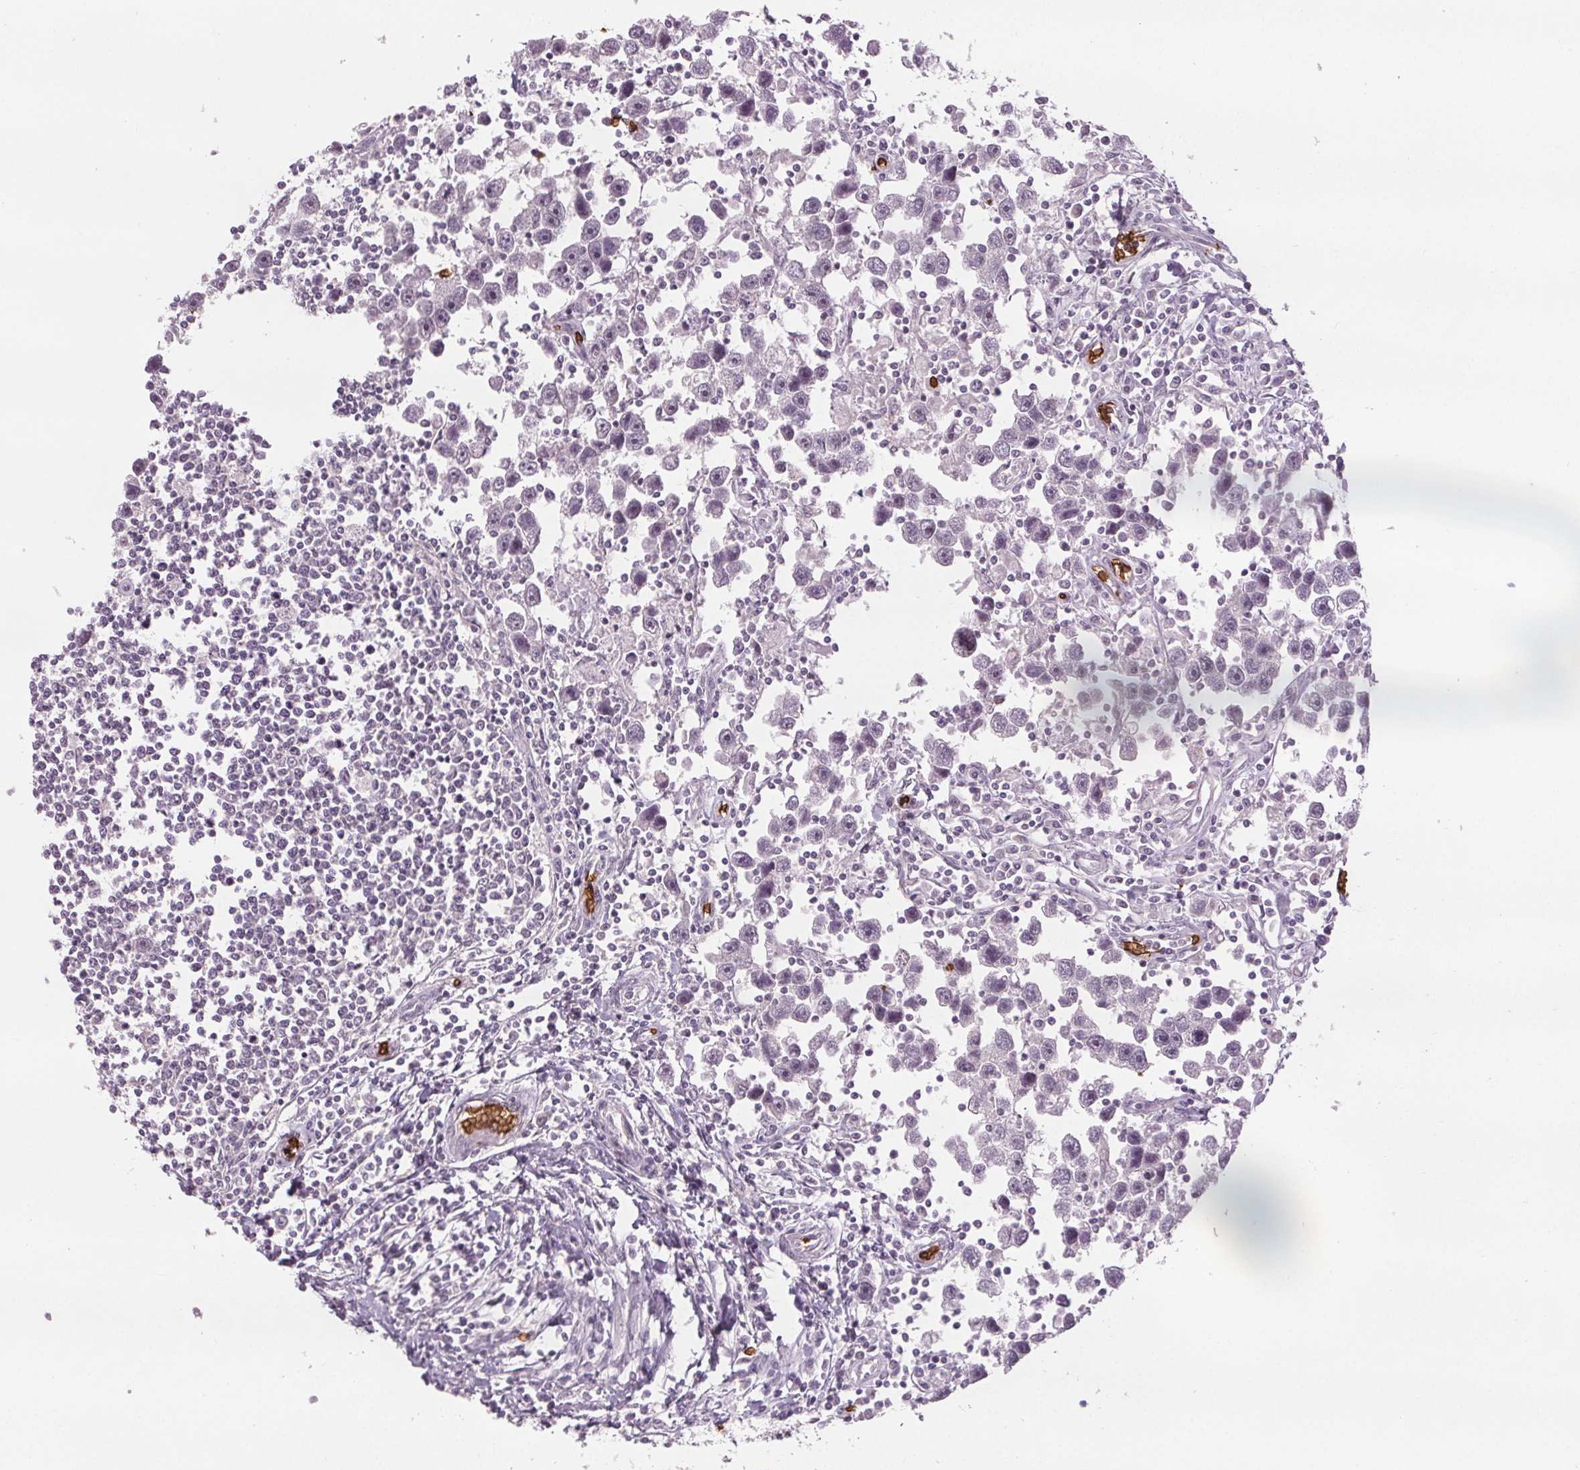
{"staining": {"intensity": "negative", "quantity": "none", "location": "none"}, "tissue": "testis cancer", "cell_type": "Tumor cells", "image_type": "cancer", "snomed": [{"axis": "morphology", "description": "Seminoma, NOS"}, {"axis": "topography", "description": "Testis"}], "caption": "Tumor cells show no significant protein staining in testis cancer. The staining is performed using DAB (3,3'-diaminobenzidine) brown chromogen with nuclei counter-stained in using hematoxylin.", "gene": "SLC4A1", "patient": {"sex": "male", "age": 30}}